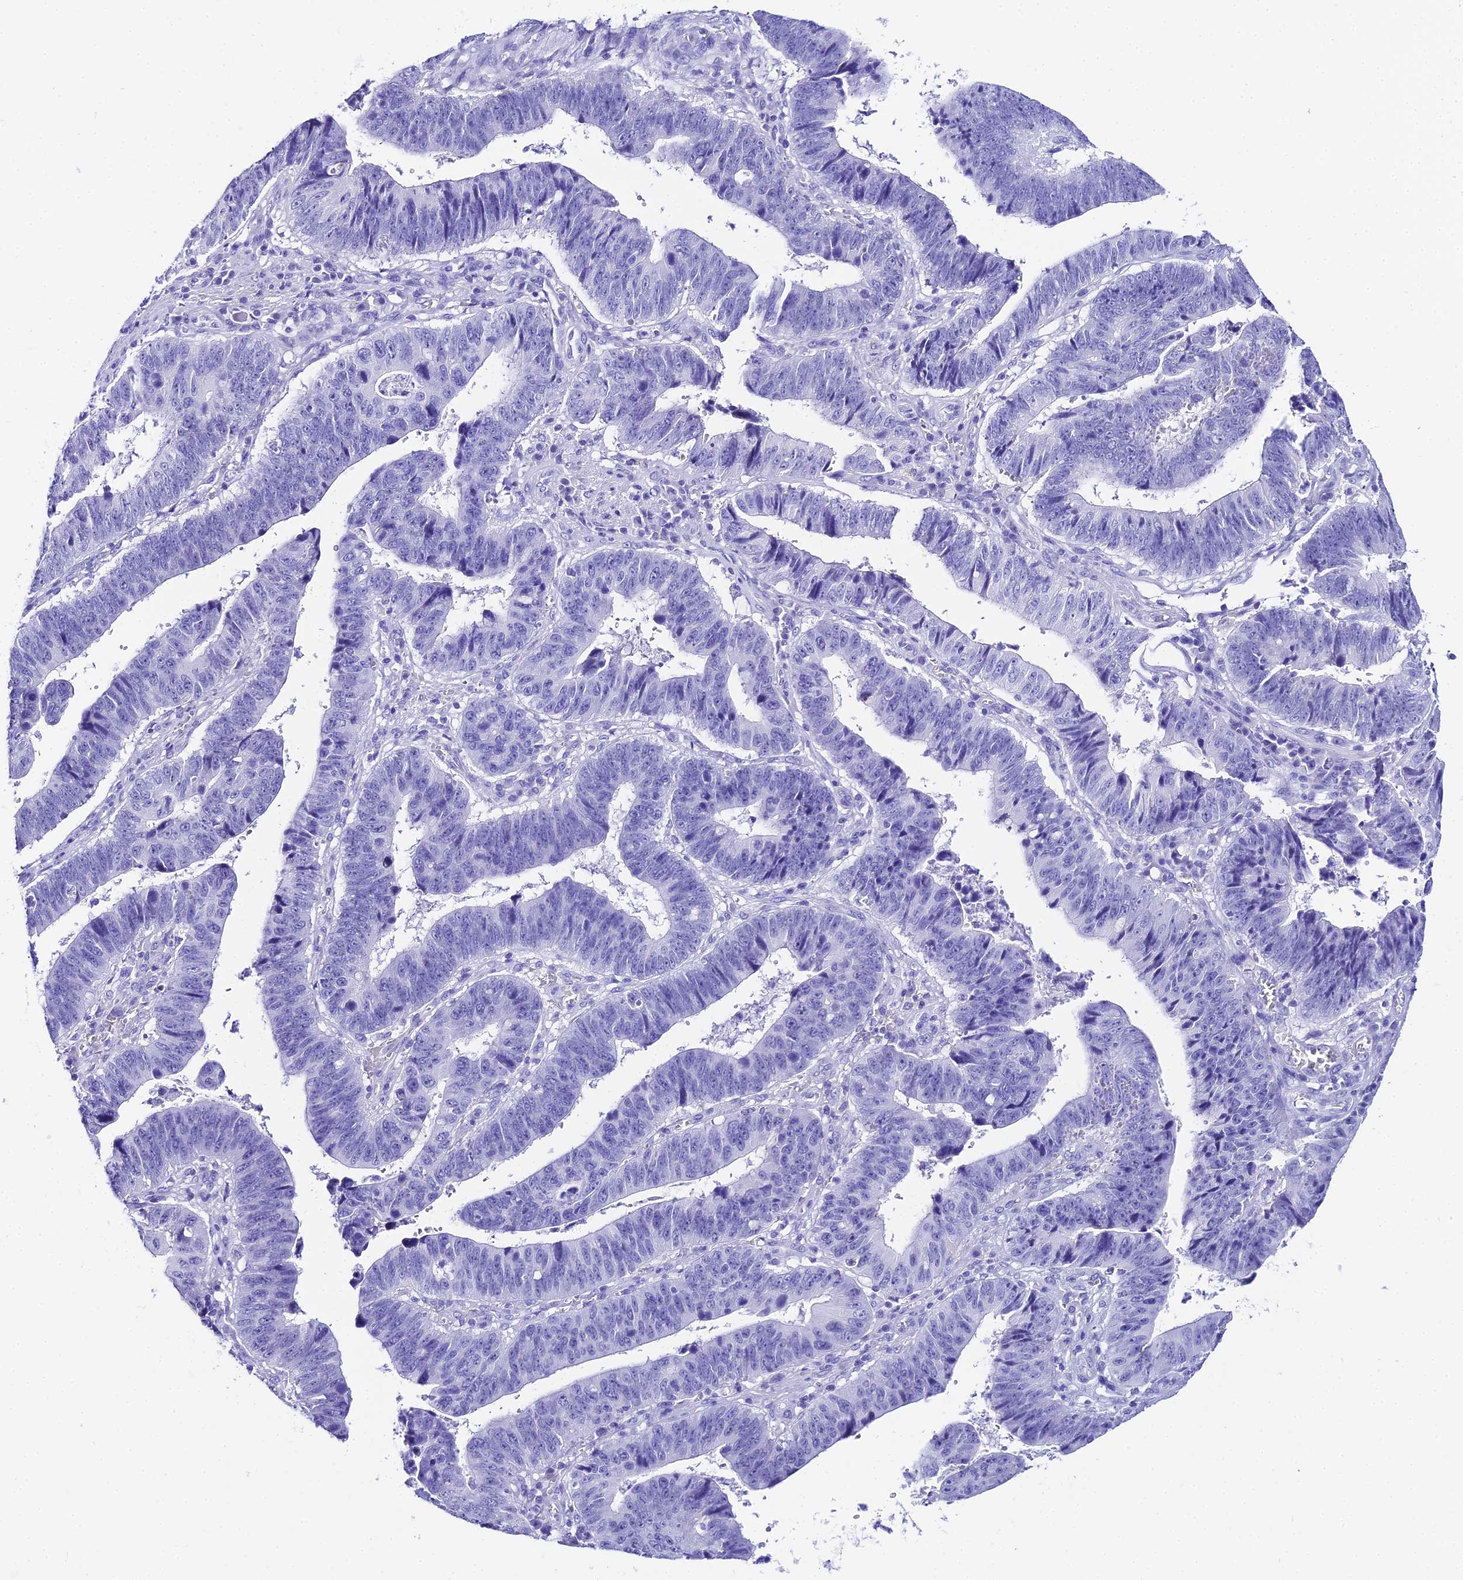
{"staining": {"intensity": "negative", "quantity": "none", "location": "none"}, "tissue": "stomach cancer", "cell_type": "Tumor cells", "image_type": "cancer", "snomed": [{"axis": "morphology", "description": "Adenocarcinoma, NOS"}, {"axis": "topography", "description": "Stomach"}], "caption": "An immunohistochemistry (IHC) micrograph of stomach cancer (adenocarcinoma) is shown. There is no staining in tumor cells of stomach cancer (adenocarcinoma).", "gene": "TRMT44", "patient": {"sex": "male", "age": 59}}